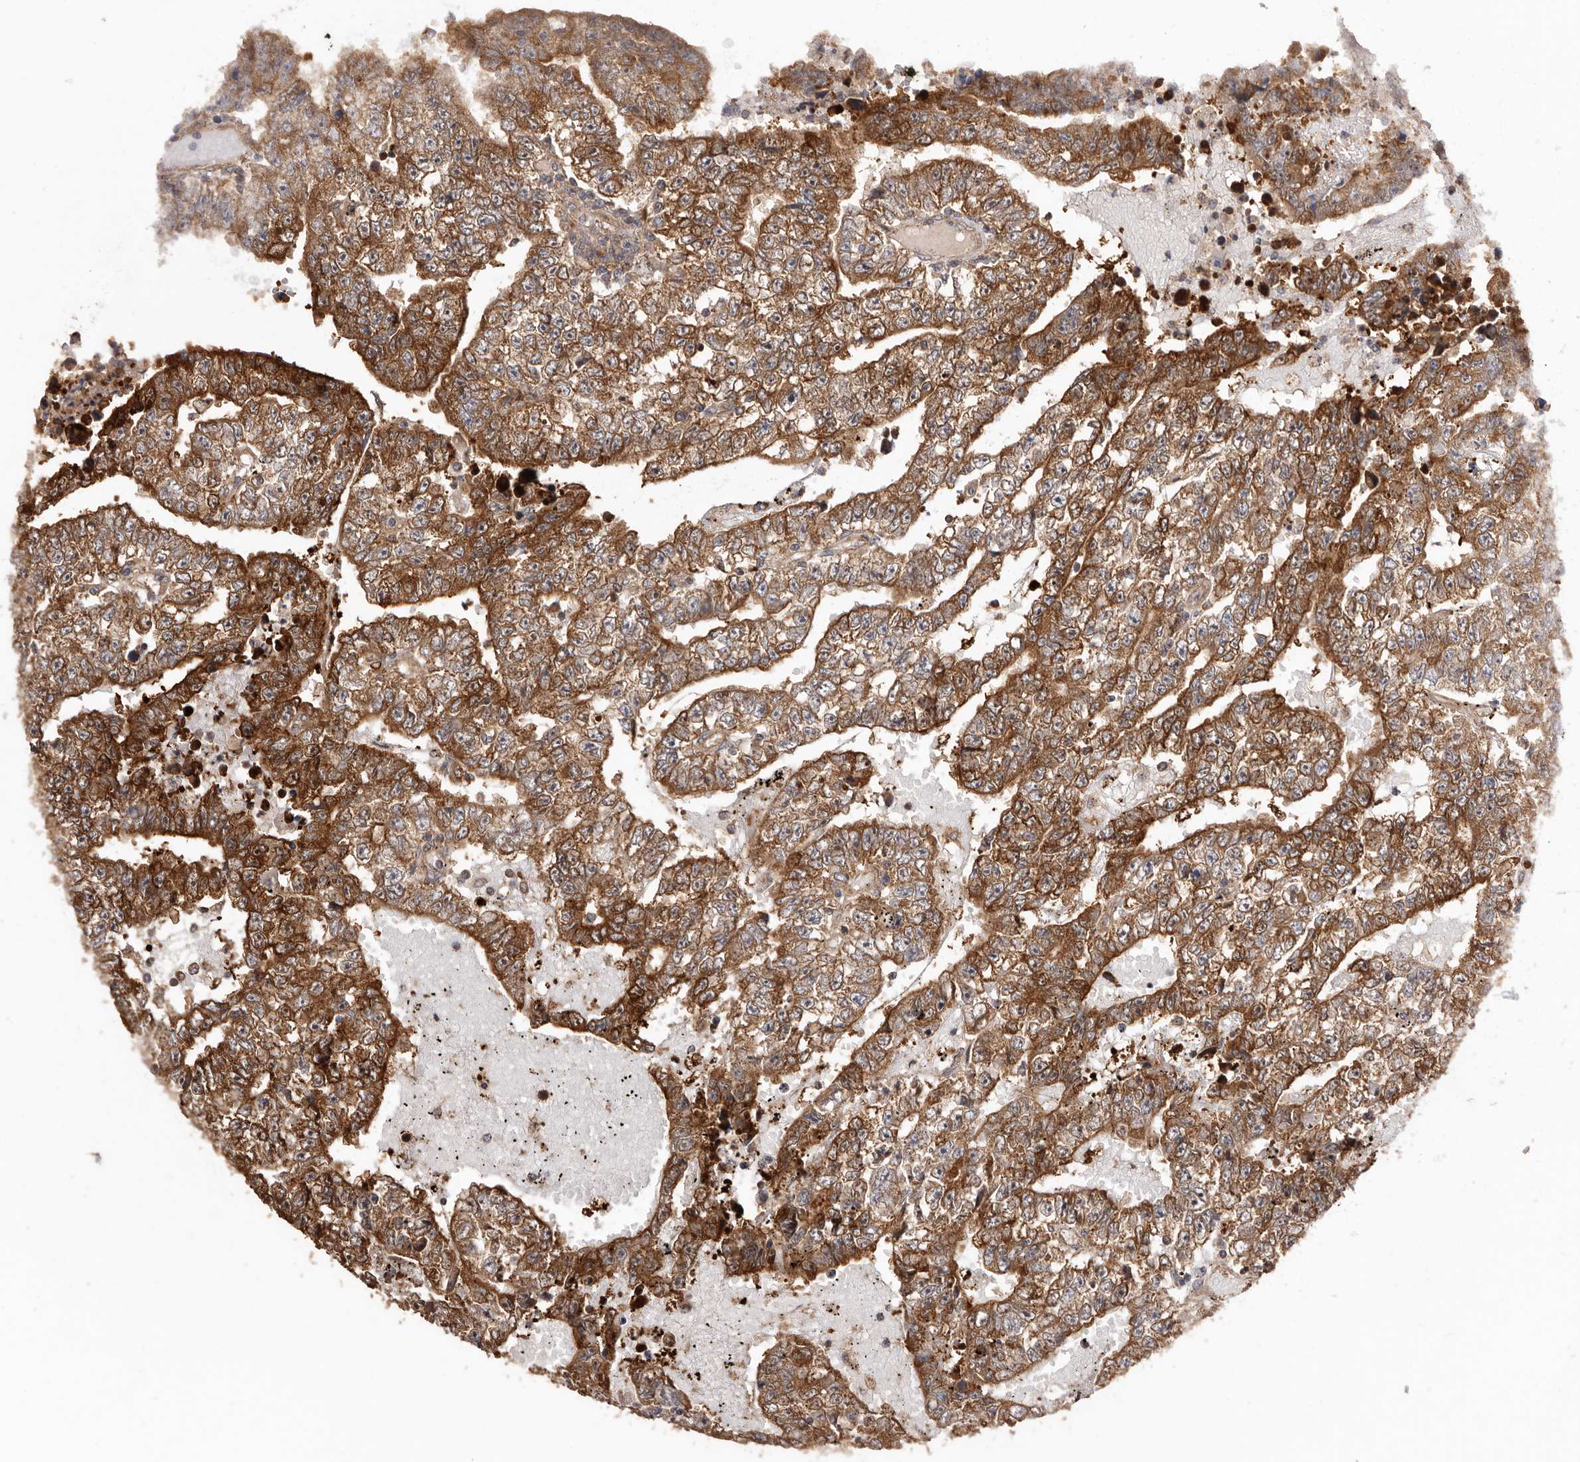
{"staining": {"intensity": "moderate", "quantity": ">75%", "location": "cytoplasmic/membranous"}, "tissue": "testis cancer", "cell_type": "Tumor cells", "image_type": "cancer", "snomed": [{"axis": "morphology", "description": "Carcinoma, Embryonal, NOS"}, {"axis": "topography", "description": "Testis"}], "caption": "There is medium levels of moderate cytoplasmic/membranous expression in tumor cells of testis cancer (embryonal carcinoma), as demonstrated by immunohistochemical staining (brown color).", "gene": "COQ8B", "patient": {"sex": "male", "age": 25}}